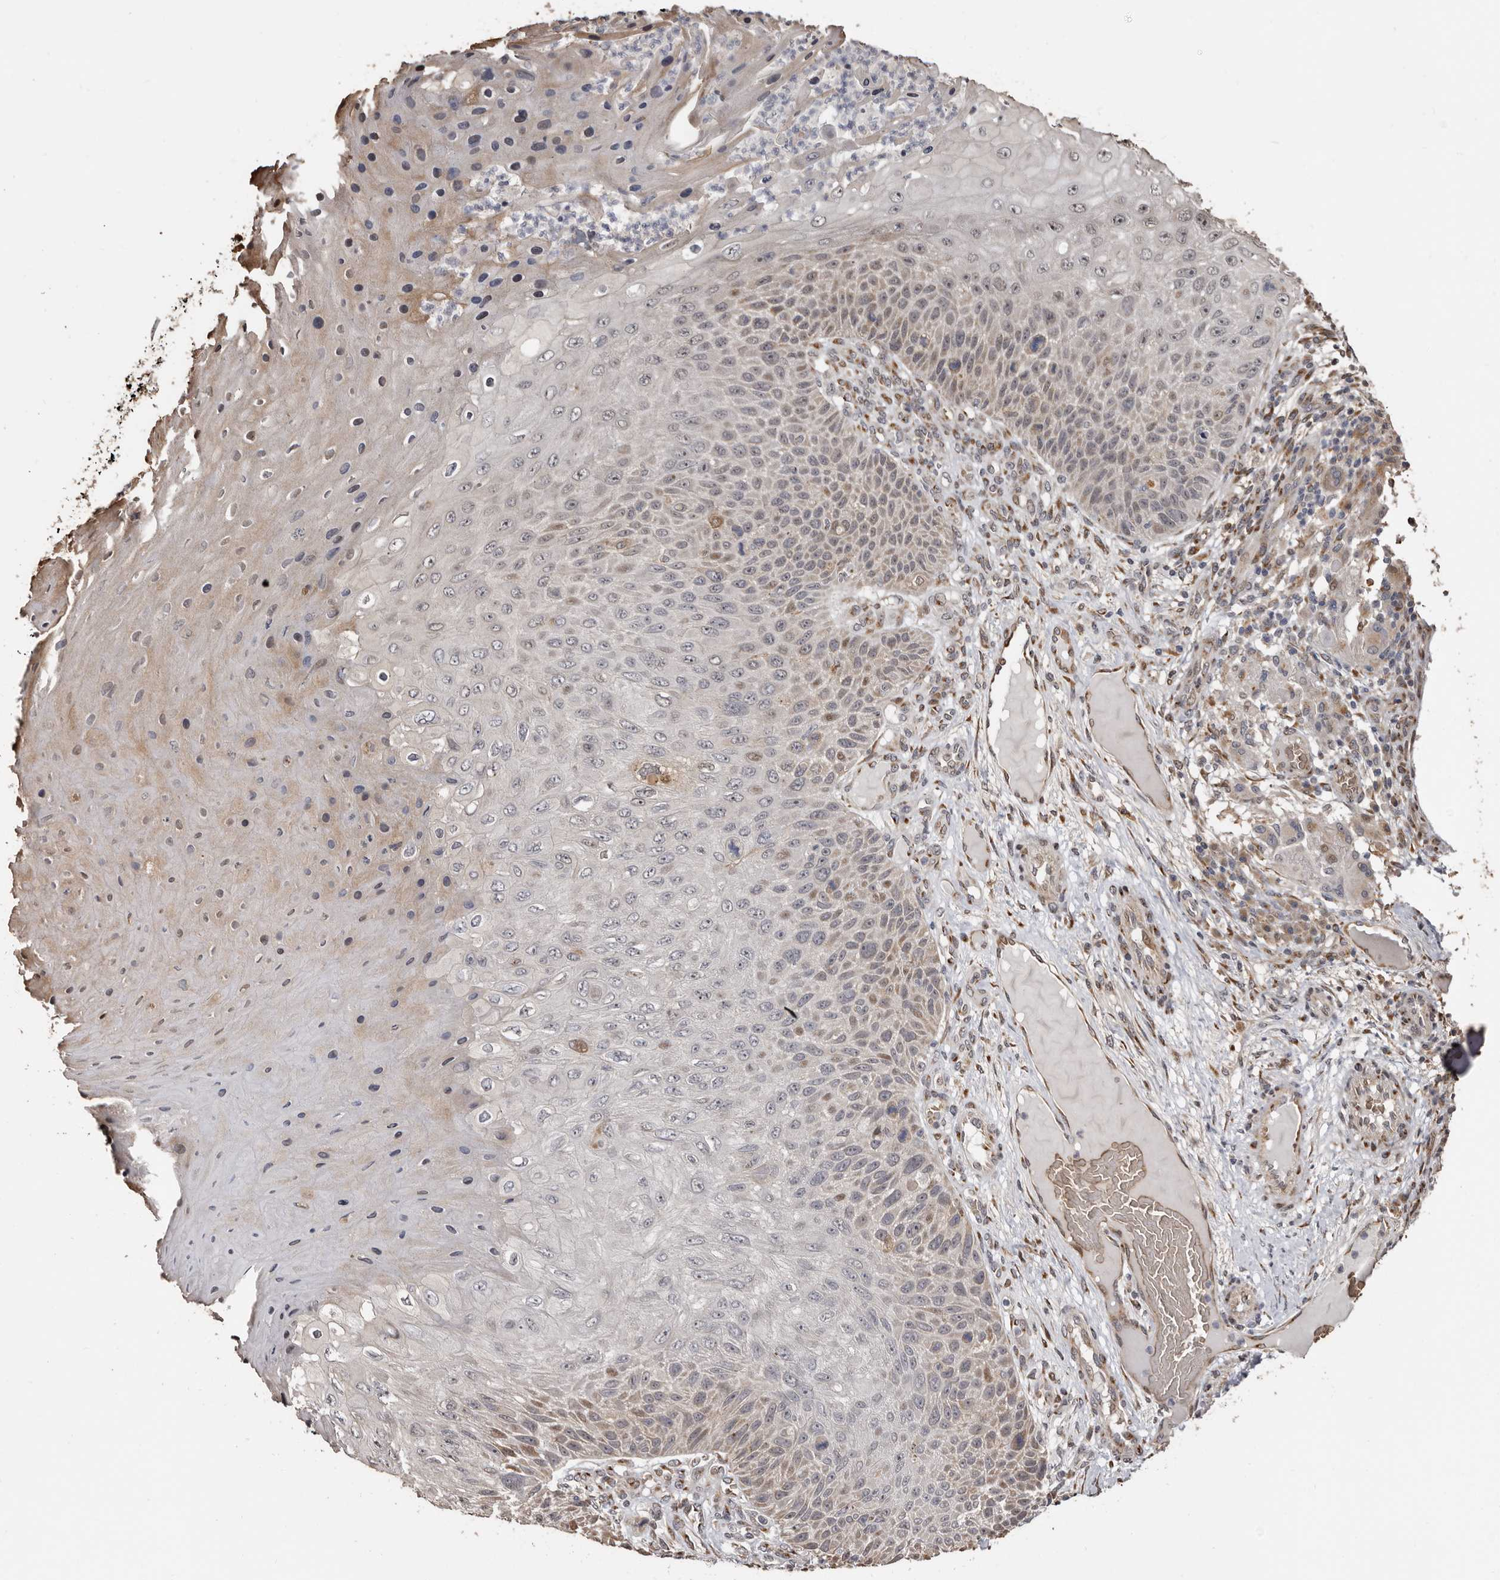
{"staining": {"intensity": "weak", "quantity": "<25%", "location": "cytoplasmic/membranous"}, "tissue": "skin cancer", "cell_type": "Tumor cells", "image_type": "cancer", "snomed": [{"axis": "morphology", "description": "Squamous cell carcinoma, NOS"}, {"axis": "topography", "description": "Skin"}], "caption": "DAB (3,3'-diaminobenzidine) immunohistochemical staining of skin cancer displays no significant expression in tumor cells.", "gene": "ENTREP1", "patient": {"sex": "female", "age": 88}}